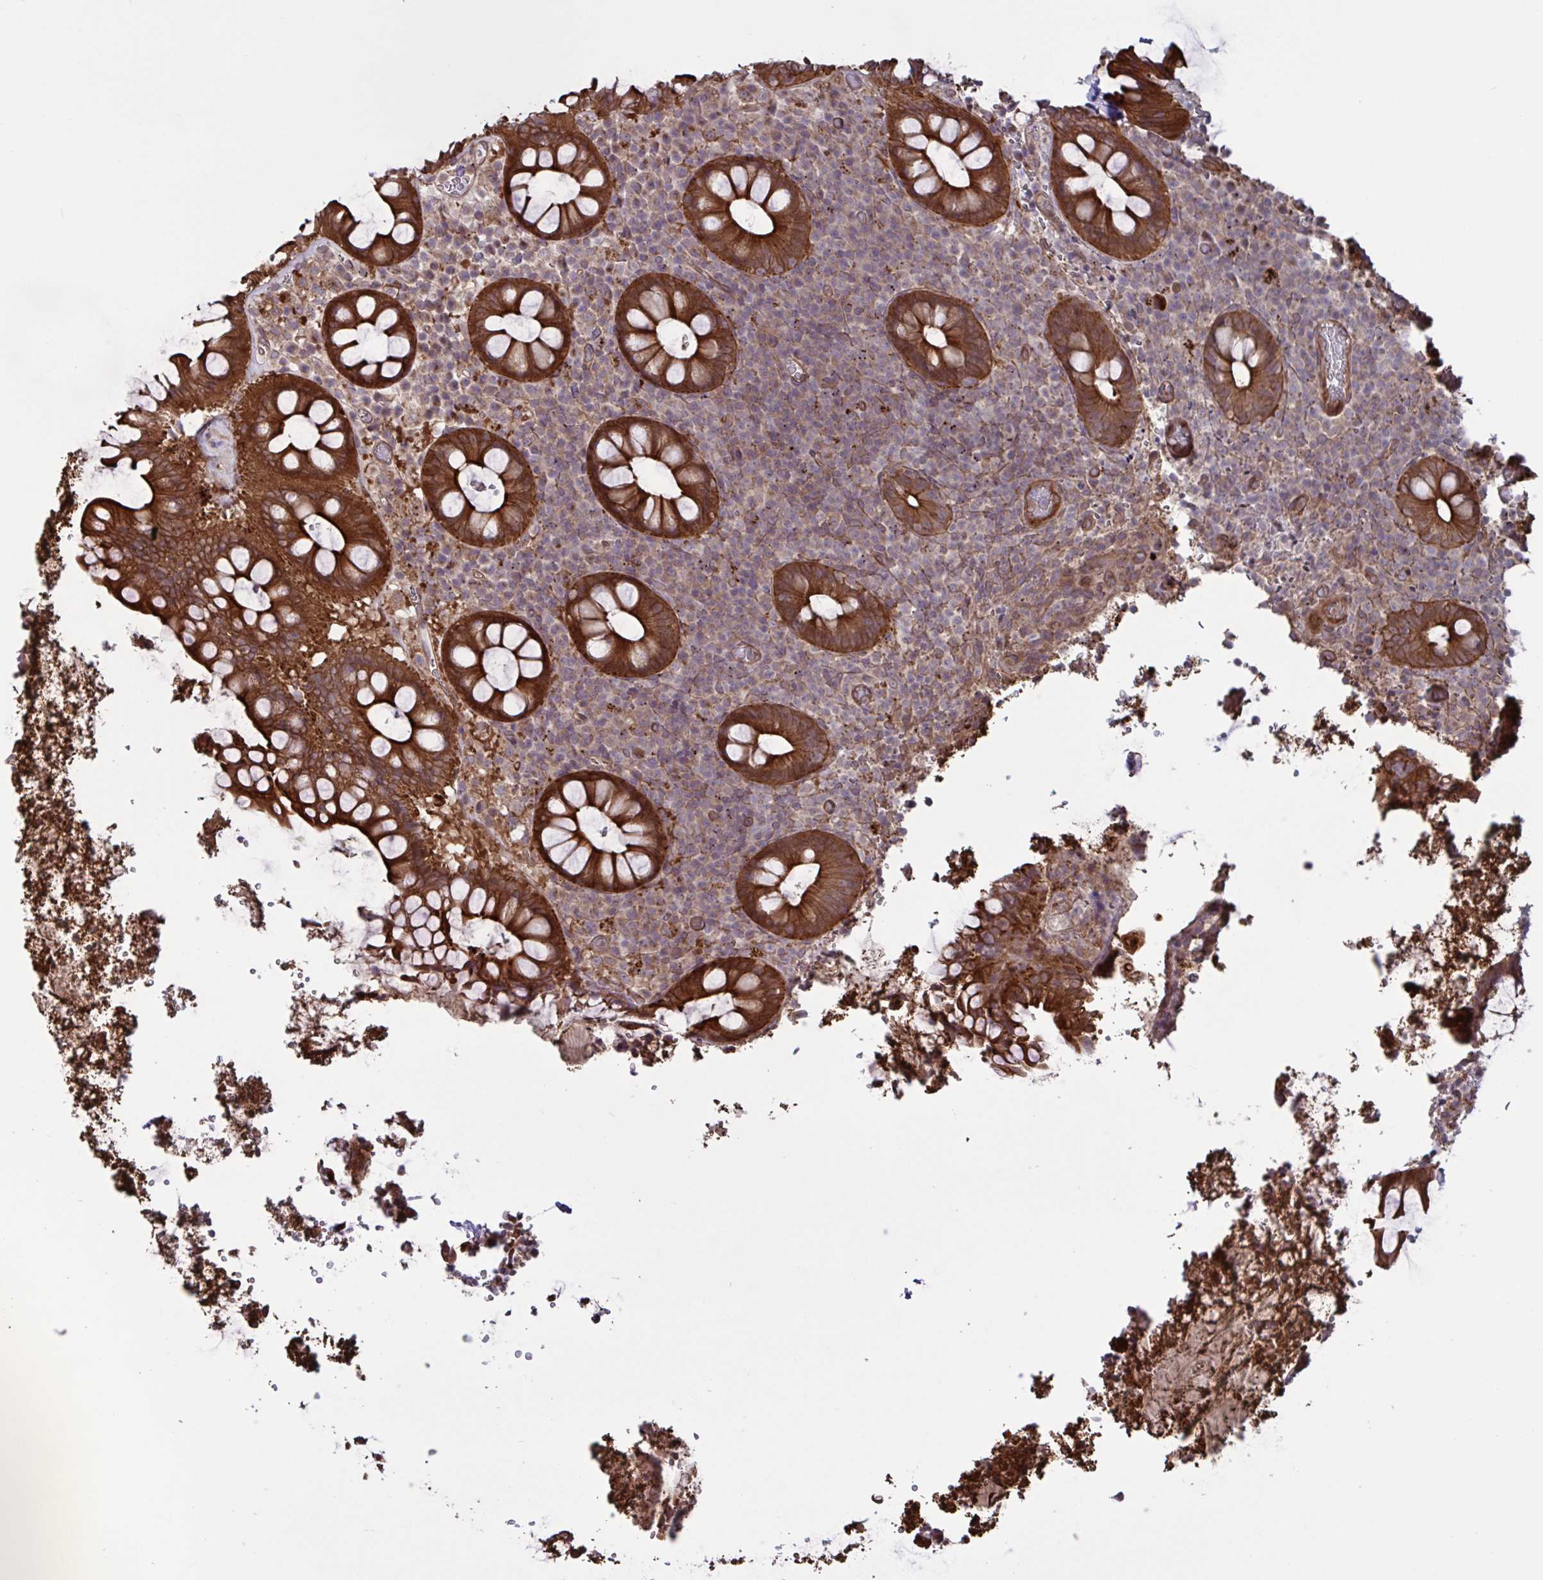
{"staining": {"intensity": "strong", "quantity": ">75%", "location": "cytoplasmic/membranous"}, "tissue": "rectum", "cell_type": "Glandular cells", "image_type": "normal", "snomed": [{"axis": "morphology", "description": "Normal tissue, NOS"}, {"axis": "topography", "description": "Rectum"}], "caption": "IHC photomicrograph of unremarkable rectum: rectum stained using immunohistochemistry demonstrates high levels of strong protein expression localized specifically in the cytoplasmic/membranous of glandular cells, appearing as a cytoplasmic/membranous brown color.", "gene": "GLTP", "patient": {"sex": "female", "age": 69}}